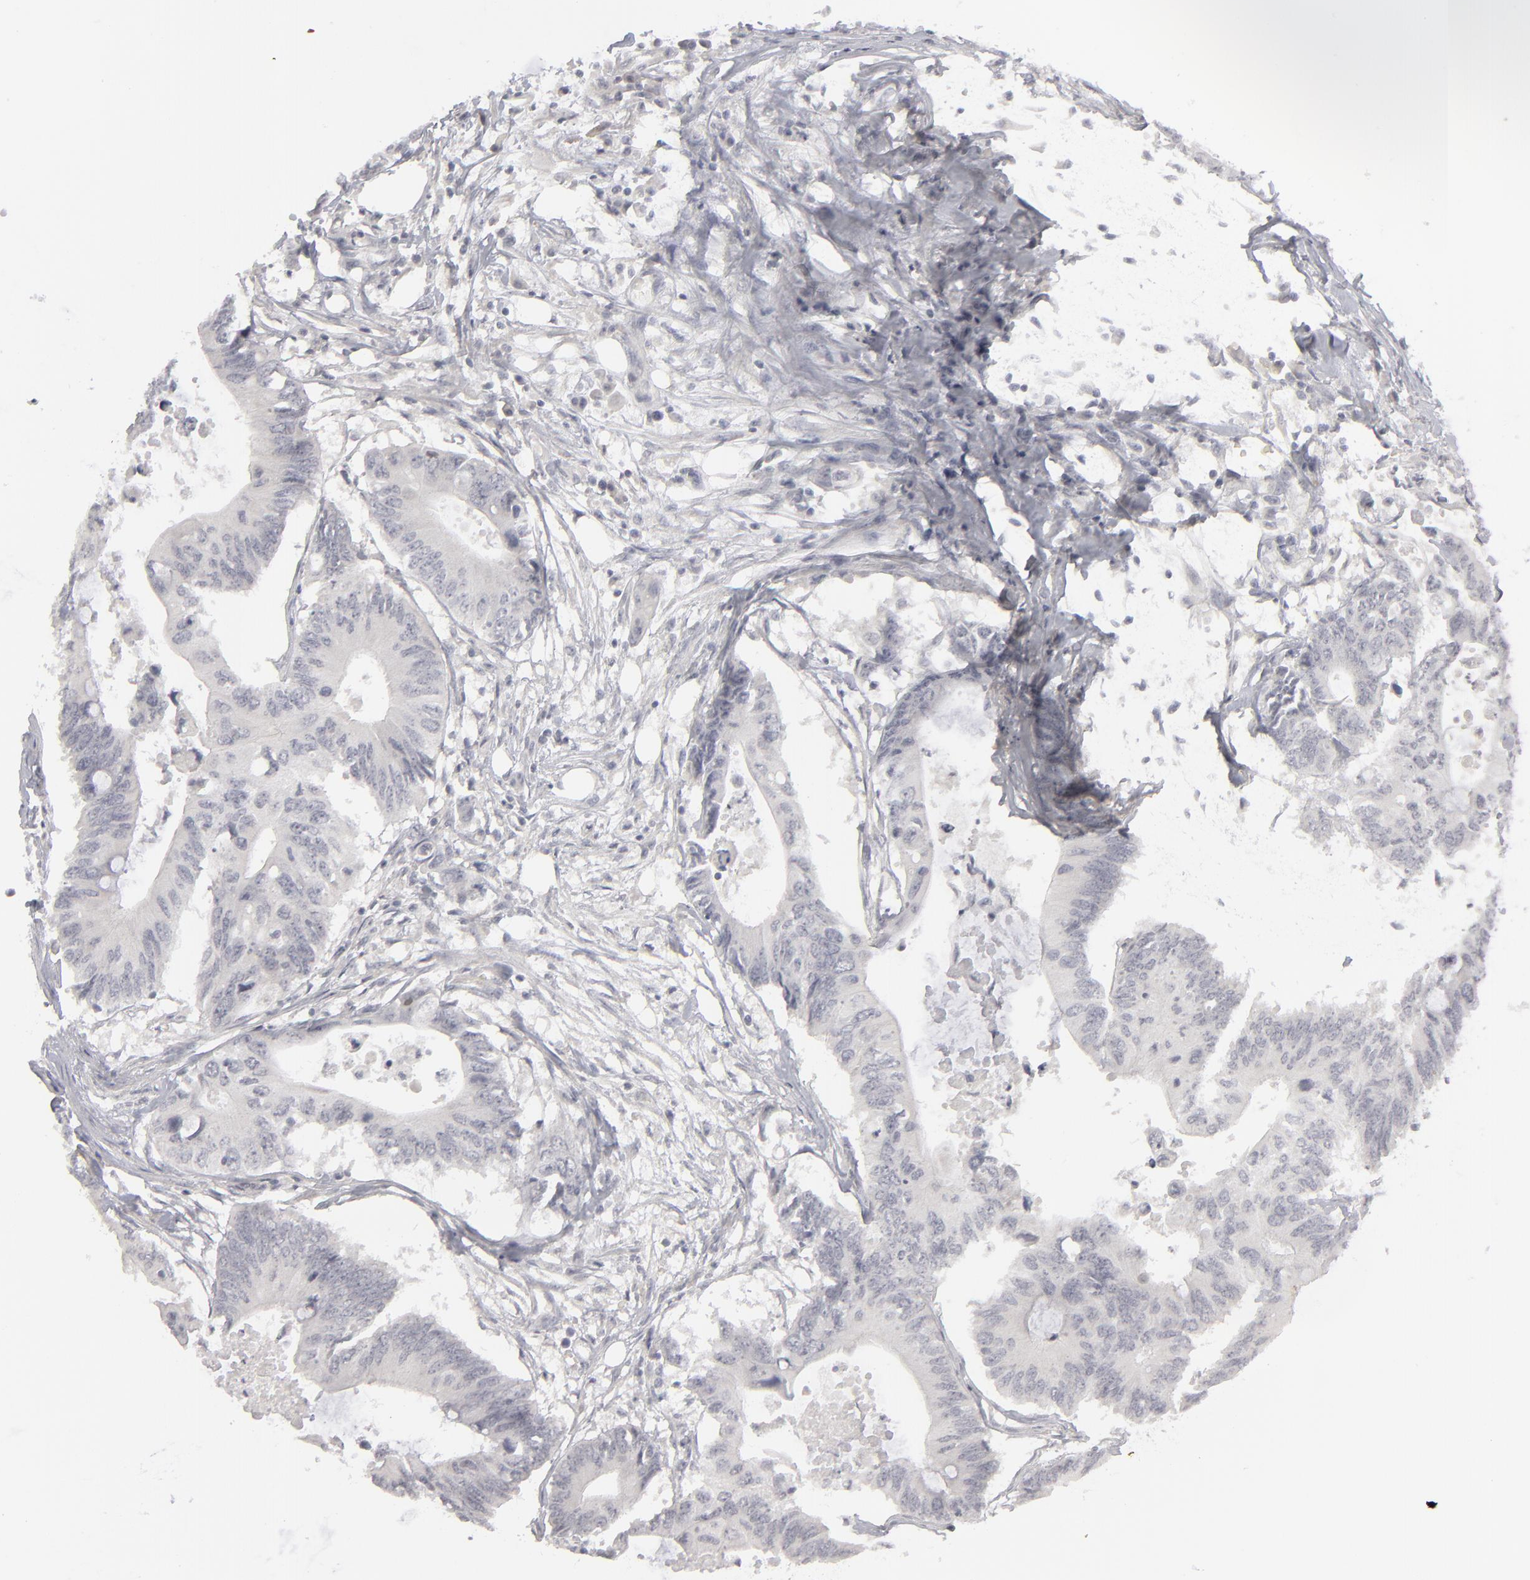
{"staining": {"intensity": "negative", "quantity": "none", "location": "none"}, "tissue": "colorectal cancer", "cell_type": "Tumor cells", "image_type": "cancer", "snomed": [{"axis": "morphology", "description": "Adenocarcinoma, NOS"}, {"axis": "topography", "description": "Colon"}], "caption": "An IHC micrograph of colorectal cancer (adenocarcinoma) is shown. There is no staining in tumor cells of colorectal cancer (adenocarcinoma).", "gene": "KIAA1210", "patient": {"sex": "male", "age": 71}}